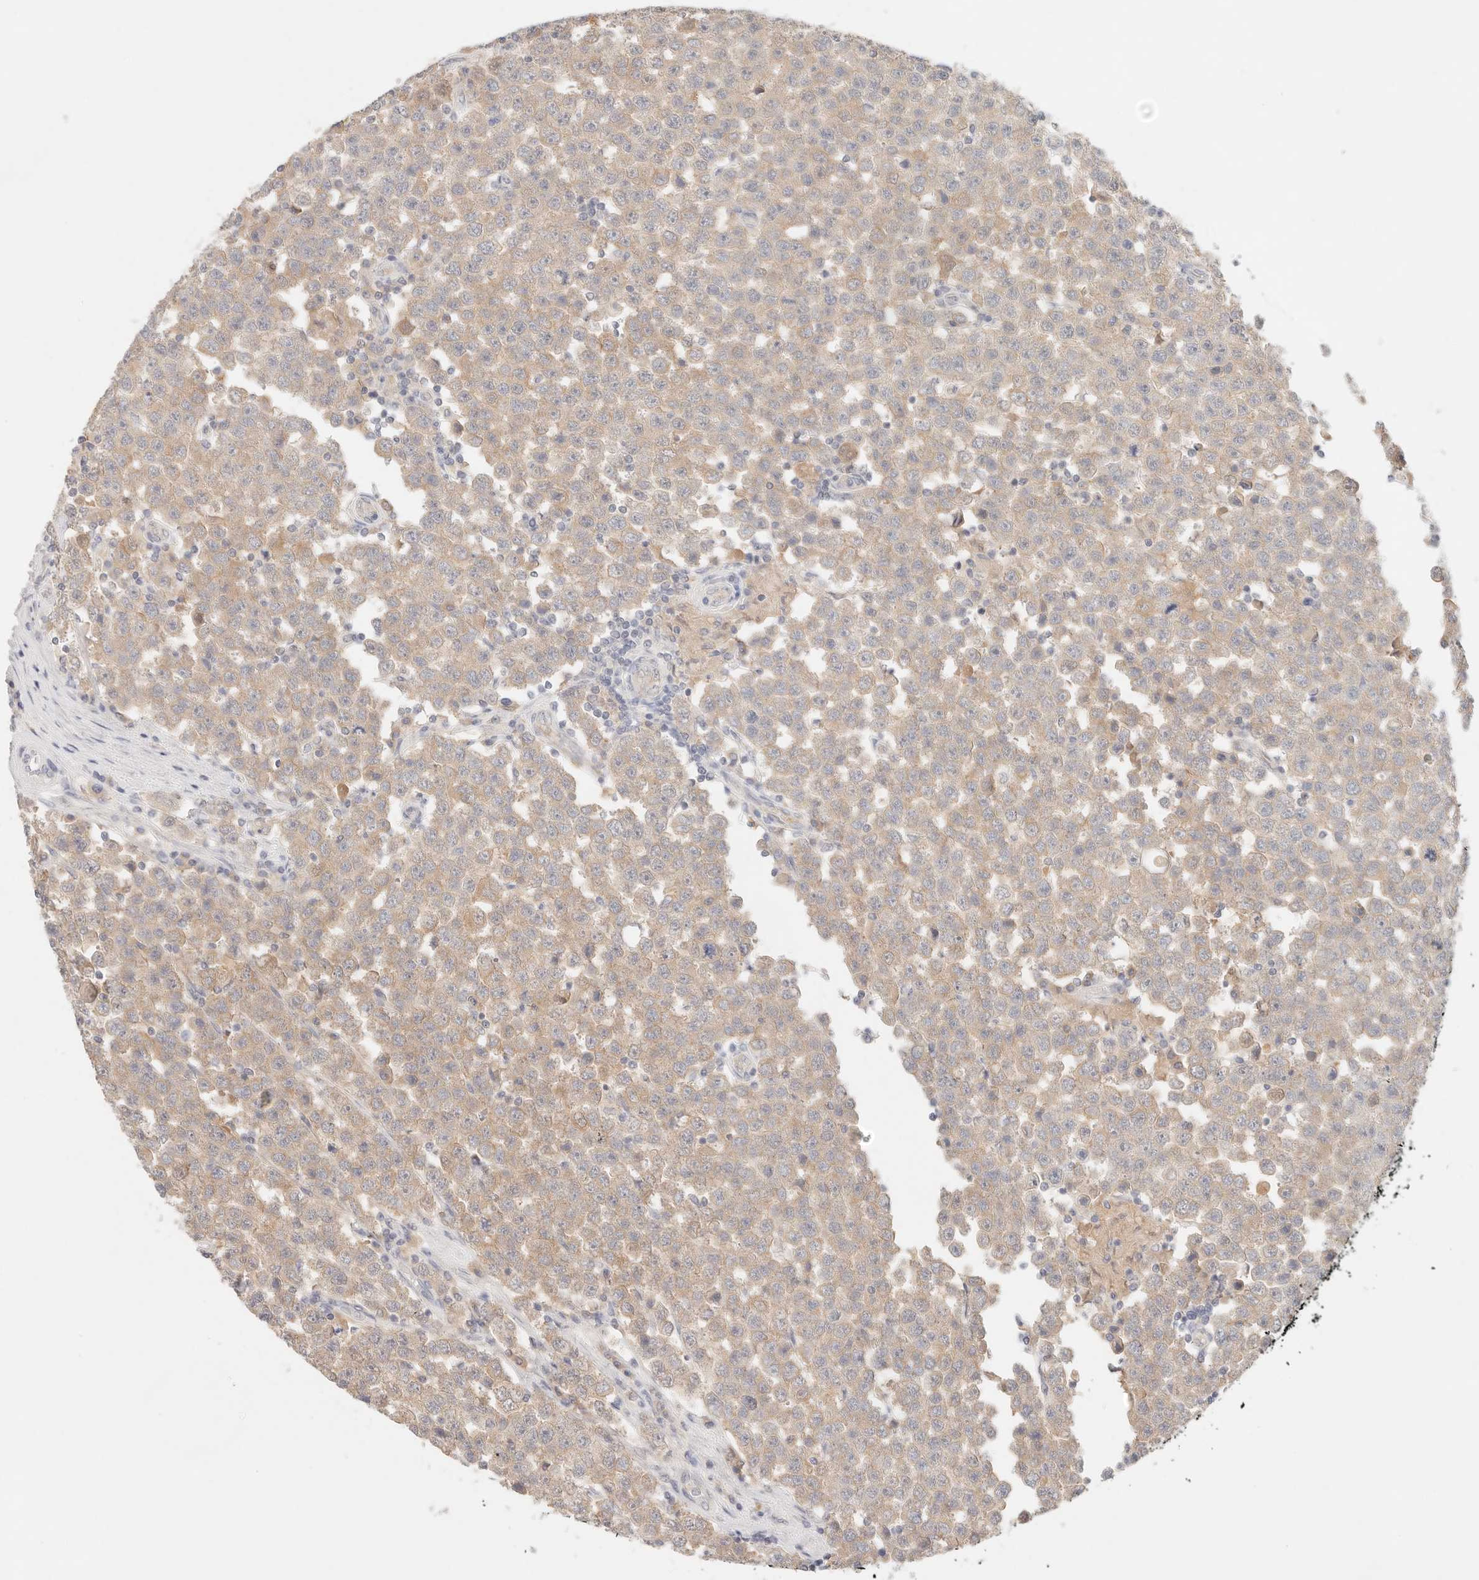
{"staining": {"intensity": "weak", "quantity": ">75%", "location": "cytoplasmic/membranous"}, "tissue": "testis cancer", "cell_type": "Tumor cells", "image_type": "cancer", "snomed": [{"axis": "morphology", "description": "Seminoma, NOS"}, {"axis": "topography", "description": "Testis"}], "caption": "A brown stain shows weak cytoplasmic/membranous staining of a protein in human seminoma (testis) tumor cells.", "gene": "SPHK1", "patient": {"sex": "male", "age": 28}}